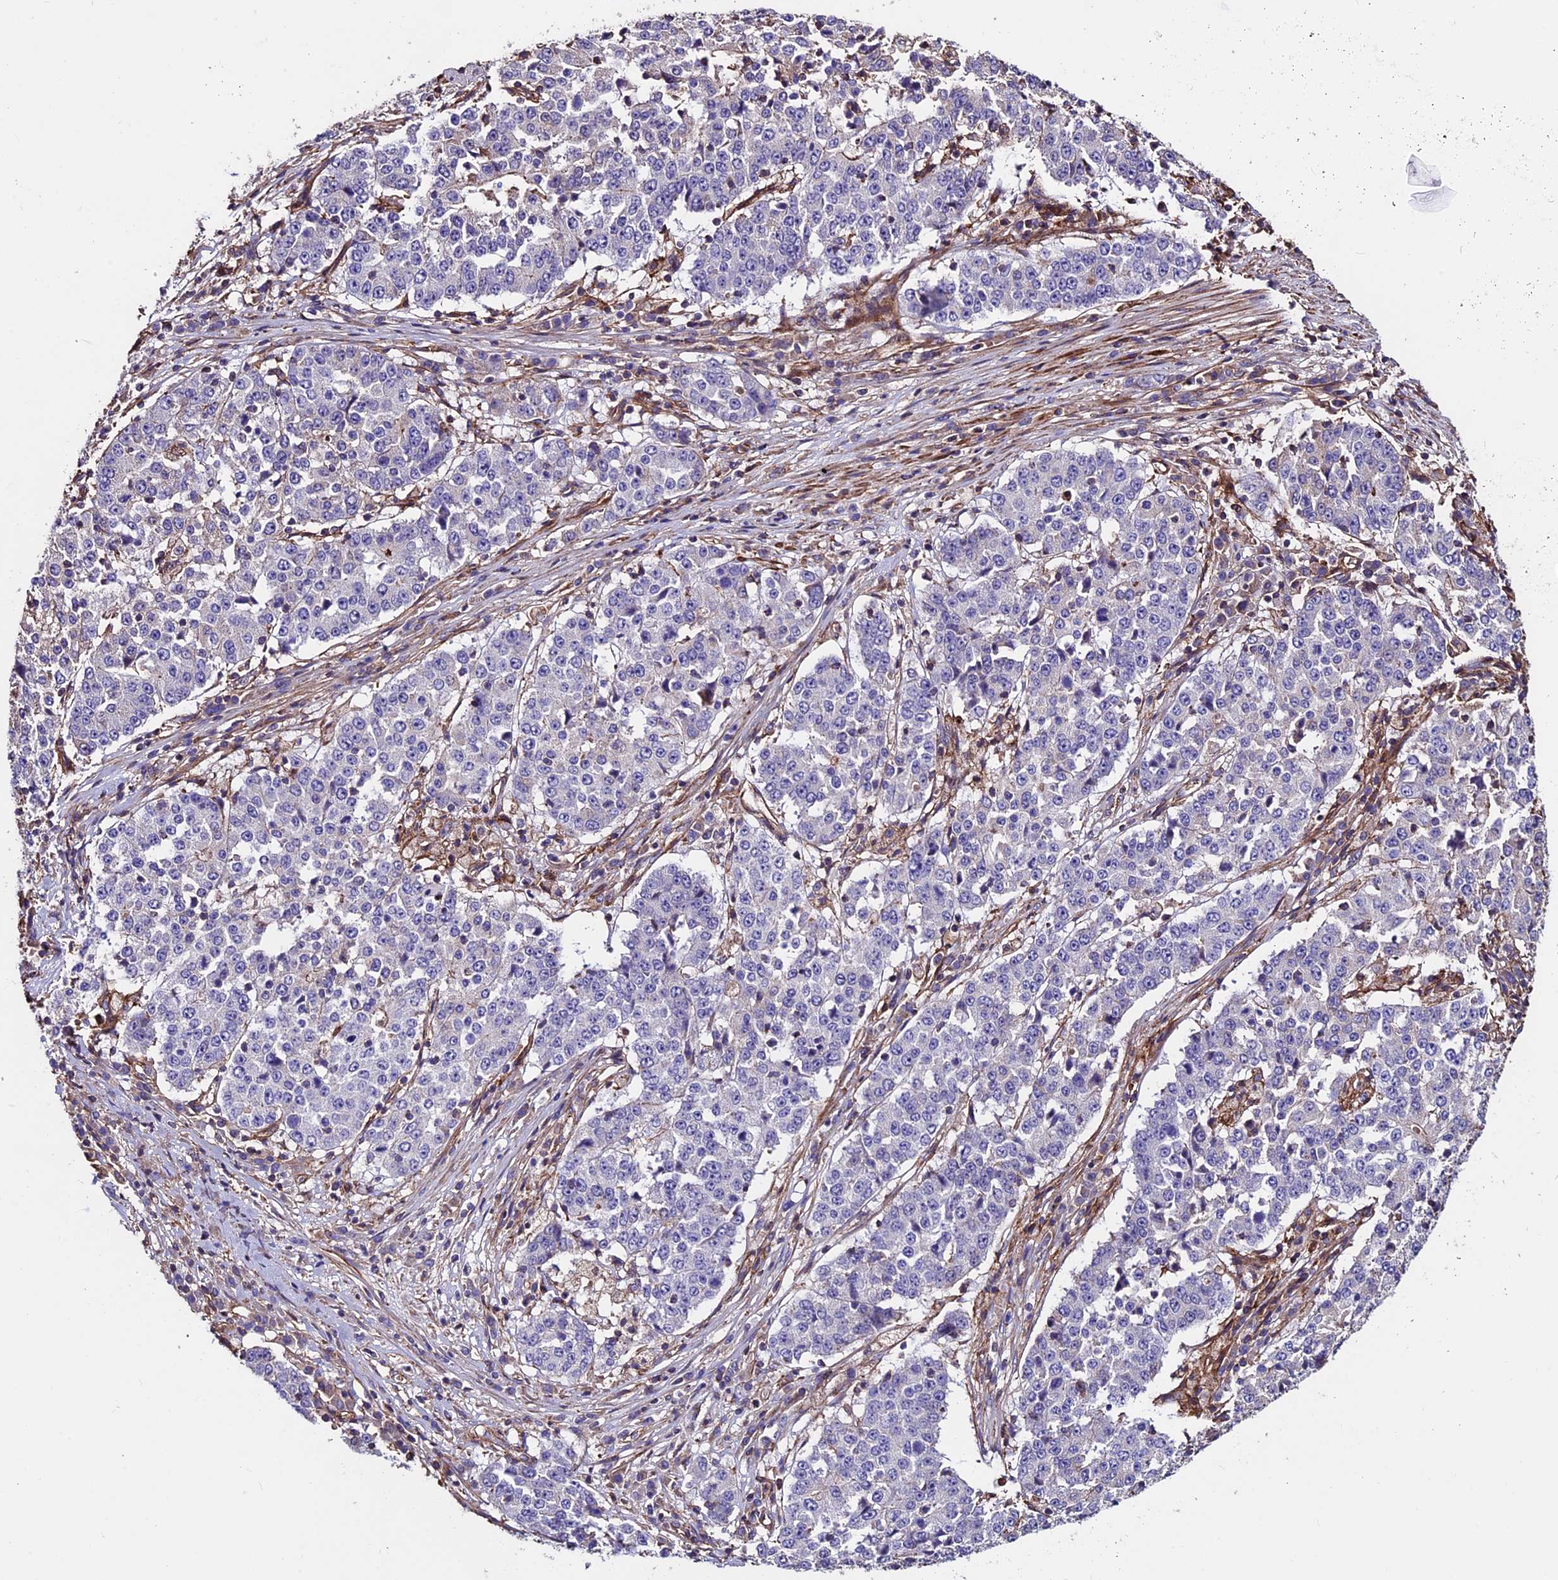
{"staining": {"intensity": "negative", "quantity": "none", "location": "none"}, "tissue": "stomach cancer", "cell_type": "Tumor cells", "image_type": "cancer", "snomed": [{"axis": "morphology", "description": "Adenocarcinoma, NOS"}, {"axis": "topography", "description": "Stomach"}], "caption": "This is an immunohistochemistry histopathology image of adenocarcinoma (stomach). There is no staining in tumor cells.", "gene": "EVA1B", "patient": {"sex": "male", "age": 59}}